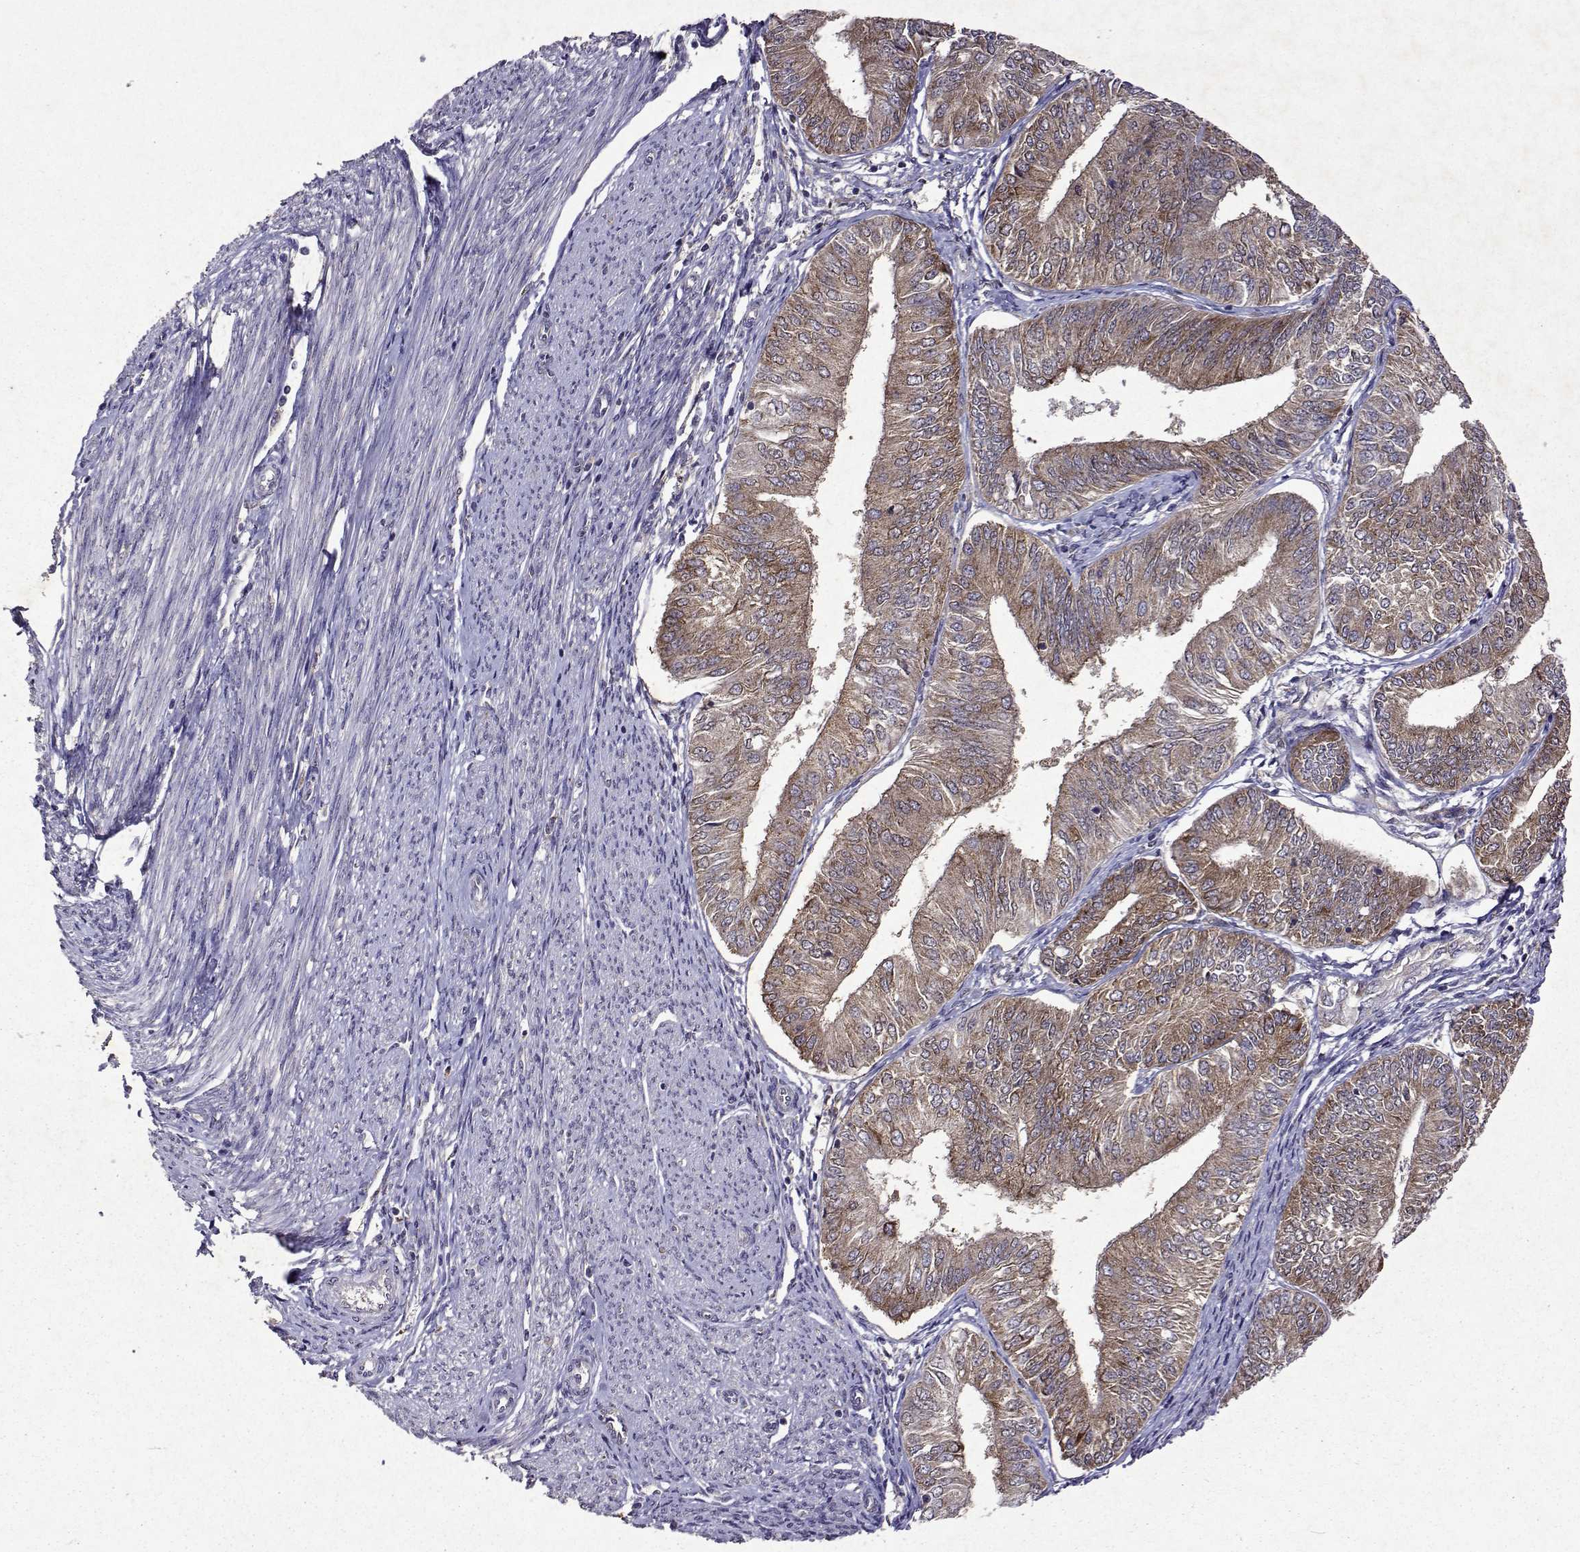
{"staining": {"intensity": "moderate", "quantity": ">75%", "location": "cytoplasmic/membranous"}, "tissue": "endometrial cancer", "cell_type": "Tumor cells", "image_type": "cancer", "snomed": [{"axis": "morphology", "description": "Adenocarcinoma, NOS"}, {"axis": "topography", "description": "Endometrium"}], "caption": "DAB immunohistochemical staining of human adenocarcinoma (endometrial) demonstrates moderate cytoplasmic/membranous protein positivity in about >75% of tumor cells.", "gene": "TARBP2", "patient": {"sex": "female", "age": 58}}